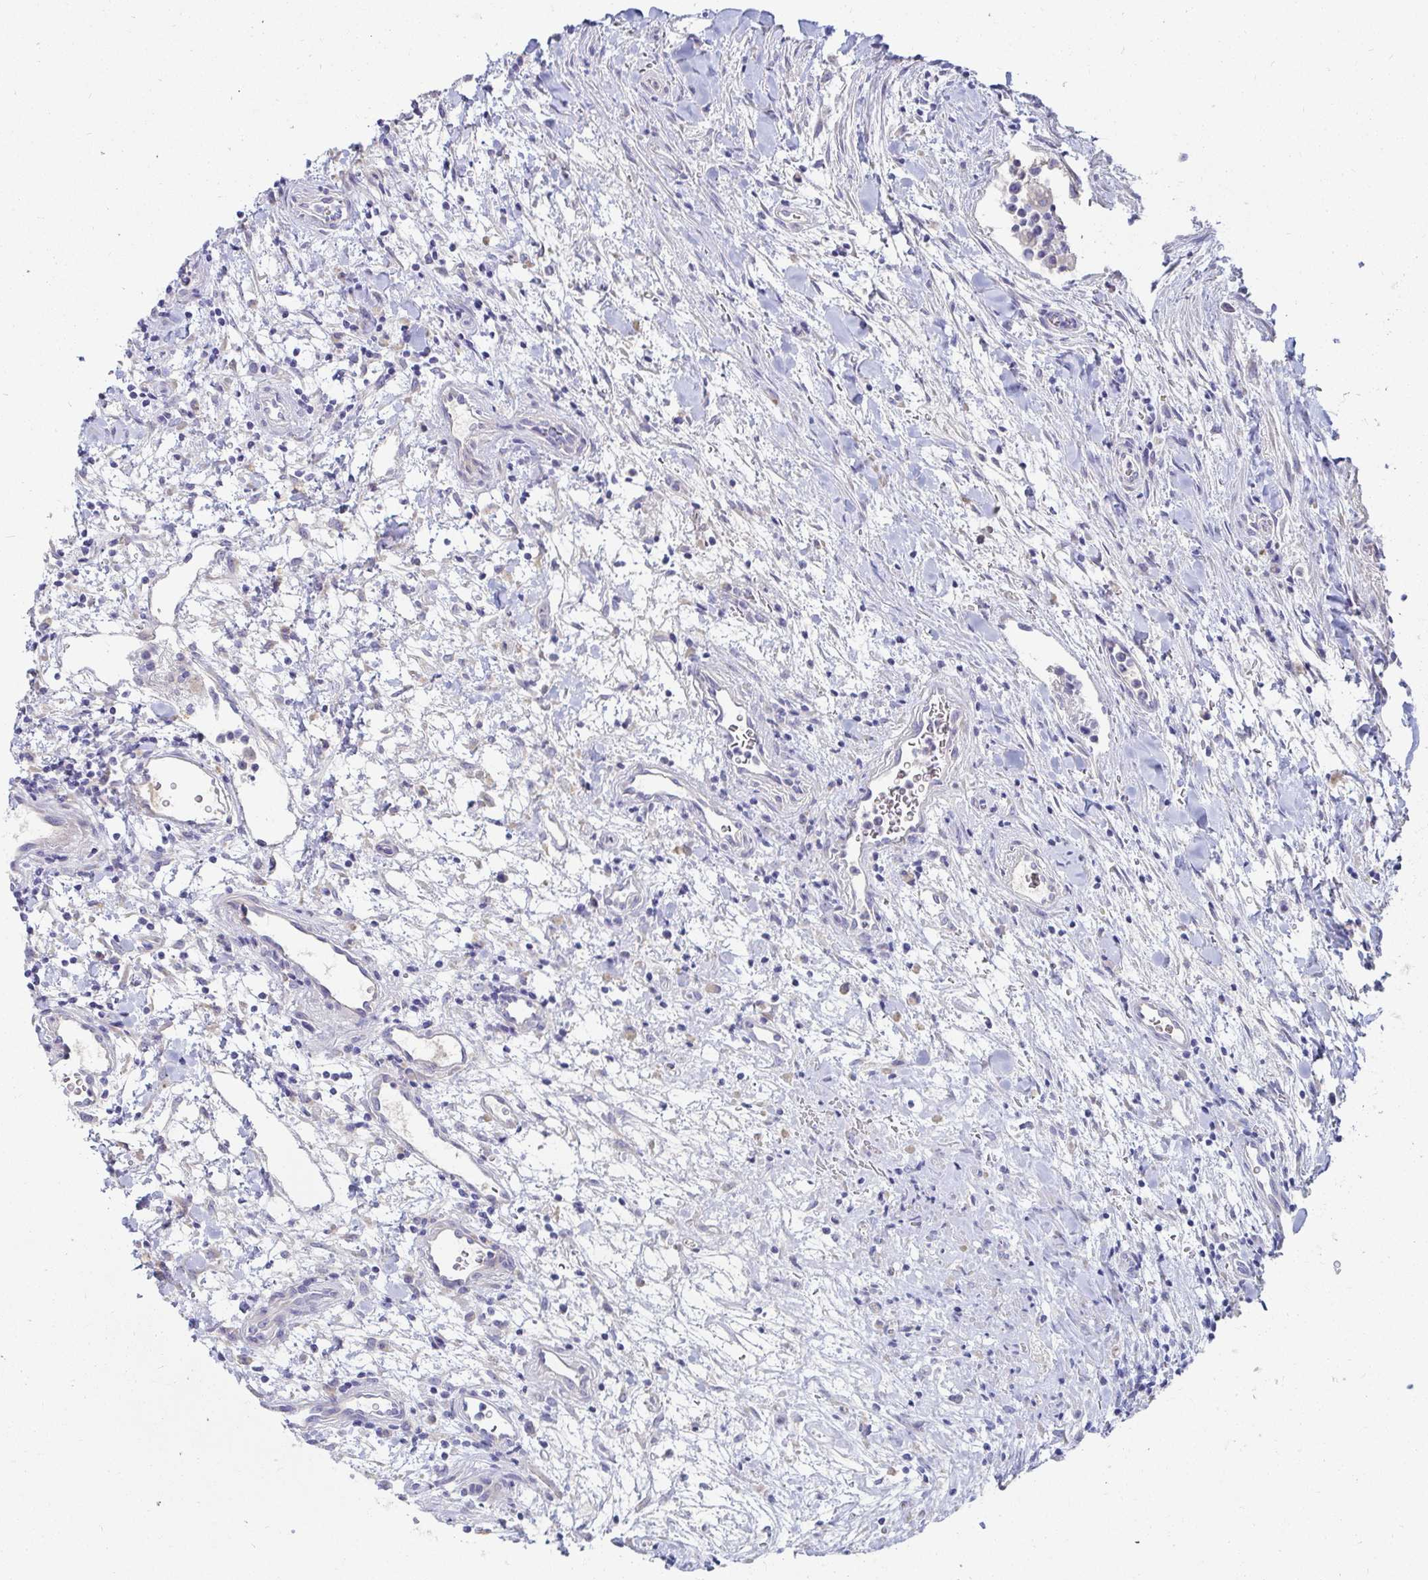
{"staining": {"intensity": "negative", "quantity": "none", "location": "none"}, "tissue": "lymphoma", "cell_type": "Tumor cells", "image_type": "cancer", "snomed": [{"axis": "morphology", "description": "Malignant lymphoma, non-Hodgkin's type, High grade"}, {"axis": "topography", "description": "Small intestine"}], "caption": "A high-resolution micrograph shows IHC staining of high-grade malignant lymphoma, non-Hodgkin's type, which reveals no significant expression in tumor cells.", "gene": "C4orf17", "patient": {"sex": "female", "age": 56}}